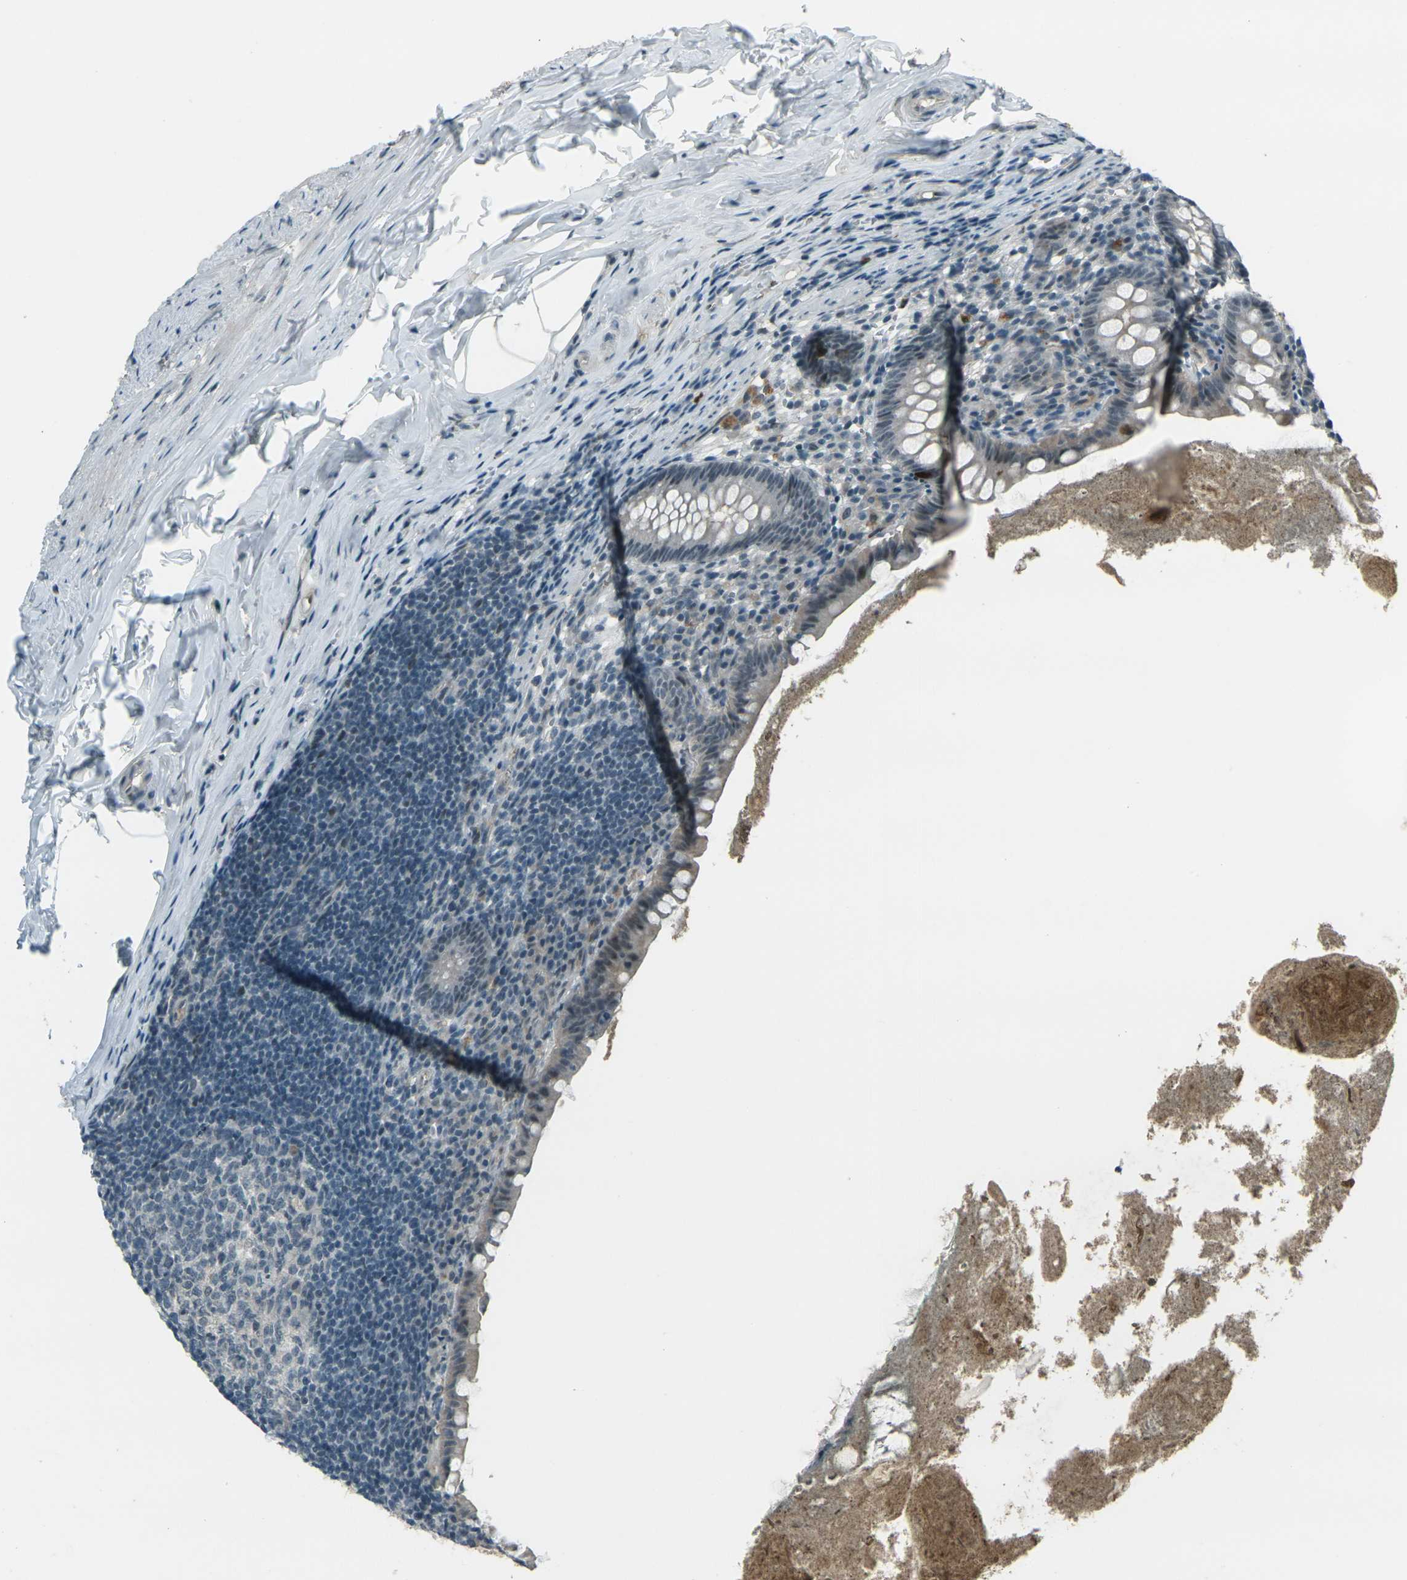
{"staining": {"intensity": "weak", "quantity": "<25%", "location": "cytoplasmic/membranous"}, "tissue": "appendix", "cell_type": "Glandular cells", "image_type": "normal", "snomed": [{"axis": "morphology", "description": "Normal tissue, NOS"}, {"axis": "topography", "description": "Appendix"}], "caption": "Immunohistochemistry (IHC) photomicrograph of benign human appendix stained for a protein (brown), which shows no expression in glandular cells. The staining was performed using DAB to visualize the protein expression in brown, while the nuclei were stained in blue with hematoxylin (Magnification: 20x).", "gene": "GPR19", "patient": {"sex": "male", "age": 52}}